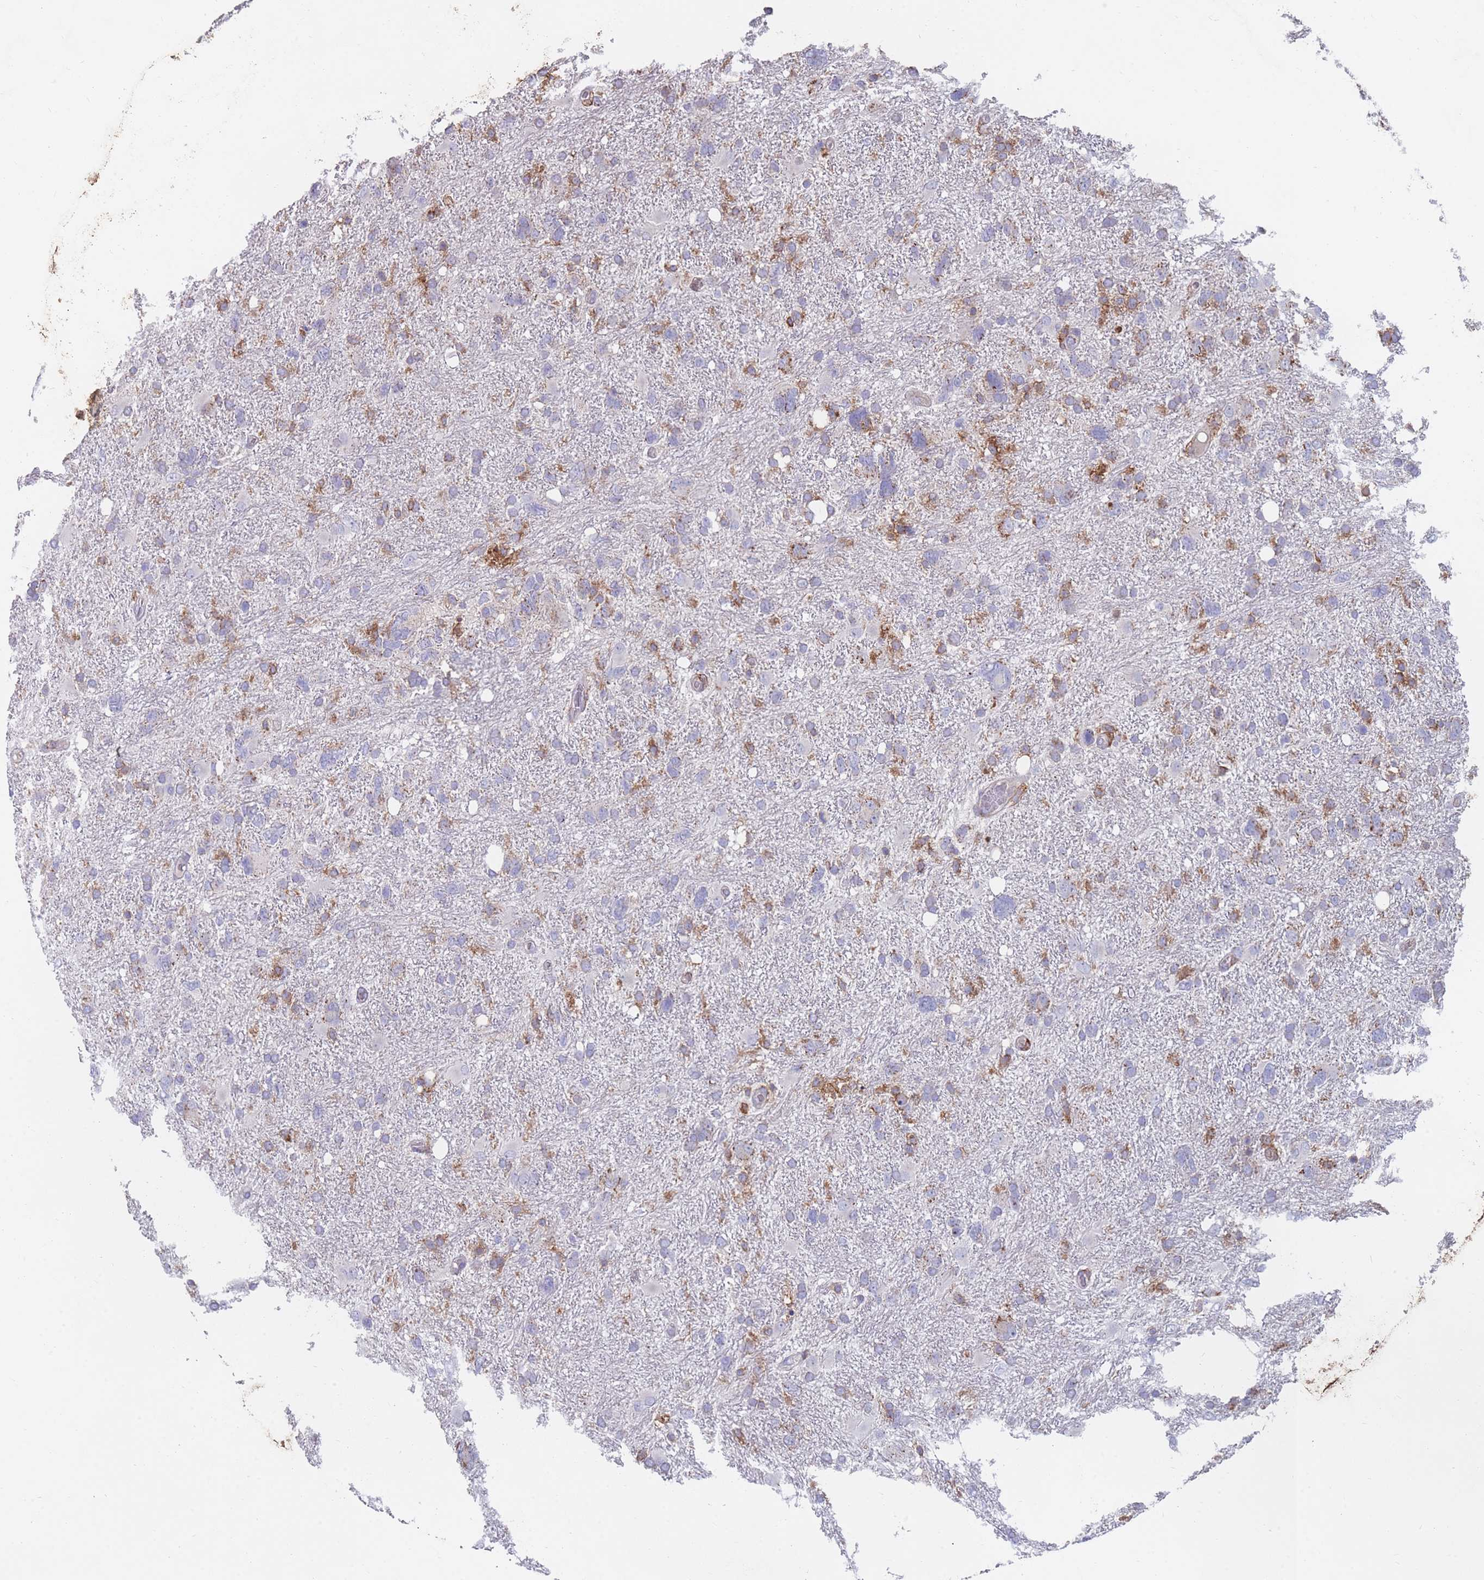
{"staining": {"intensity": "moderate", "quantity": "<25%", "location": "cytoplasmic/membranous"}, "tissue": "glioma", "cell_type": "Tumor cells", "image_type": "cancer", "snomed": [{"axis": "morphology", "description": "Glioma, malignant, High grade"}, {"axis": "topography", "description": "Brain"}], "caption": "Glioma stained with a brown dye exhibits moderate cytoplasmic/membranous positive positivity in about <25% of tumor cells.", "gene": "CD33", "patient": {"sex": "male", "age": 61}}